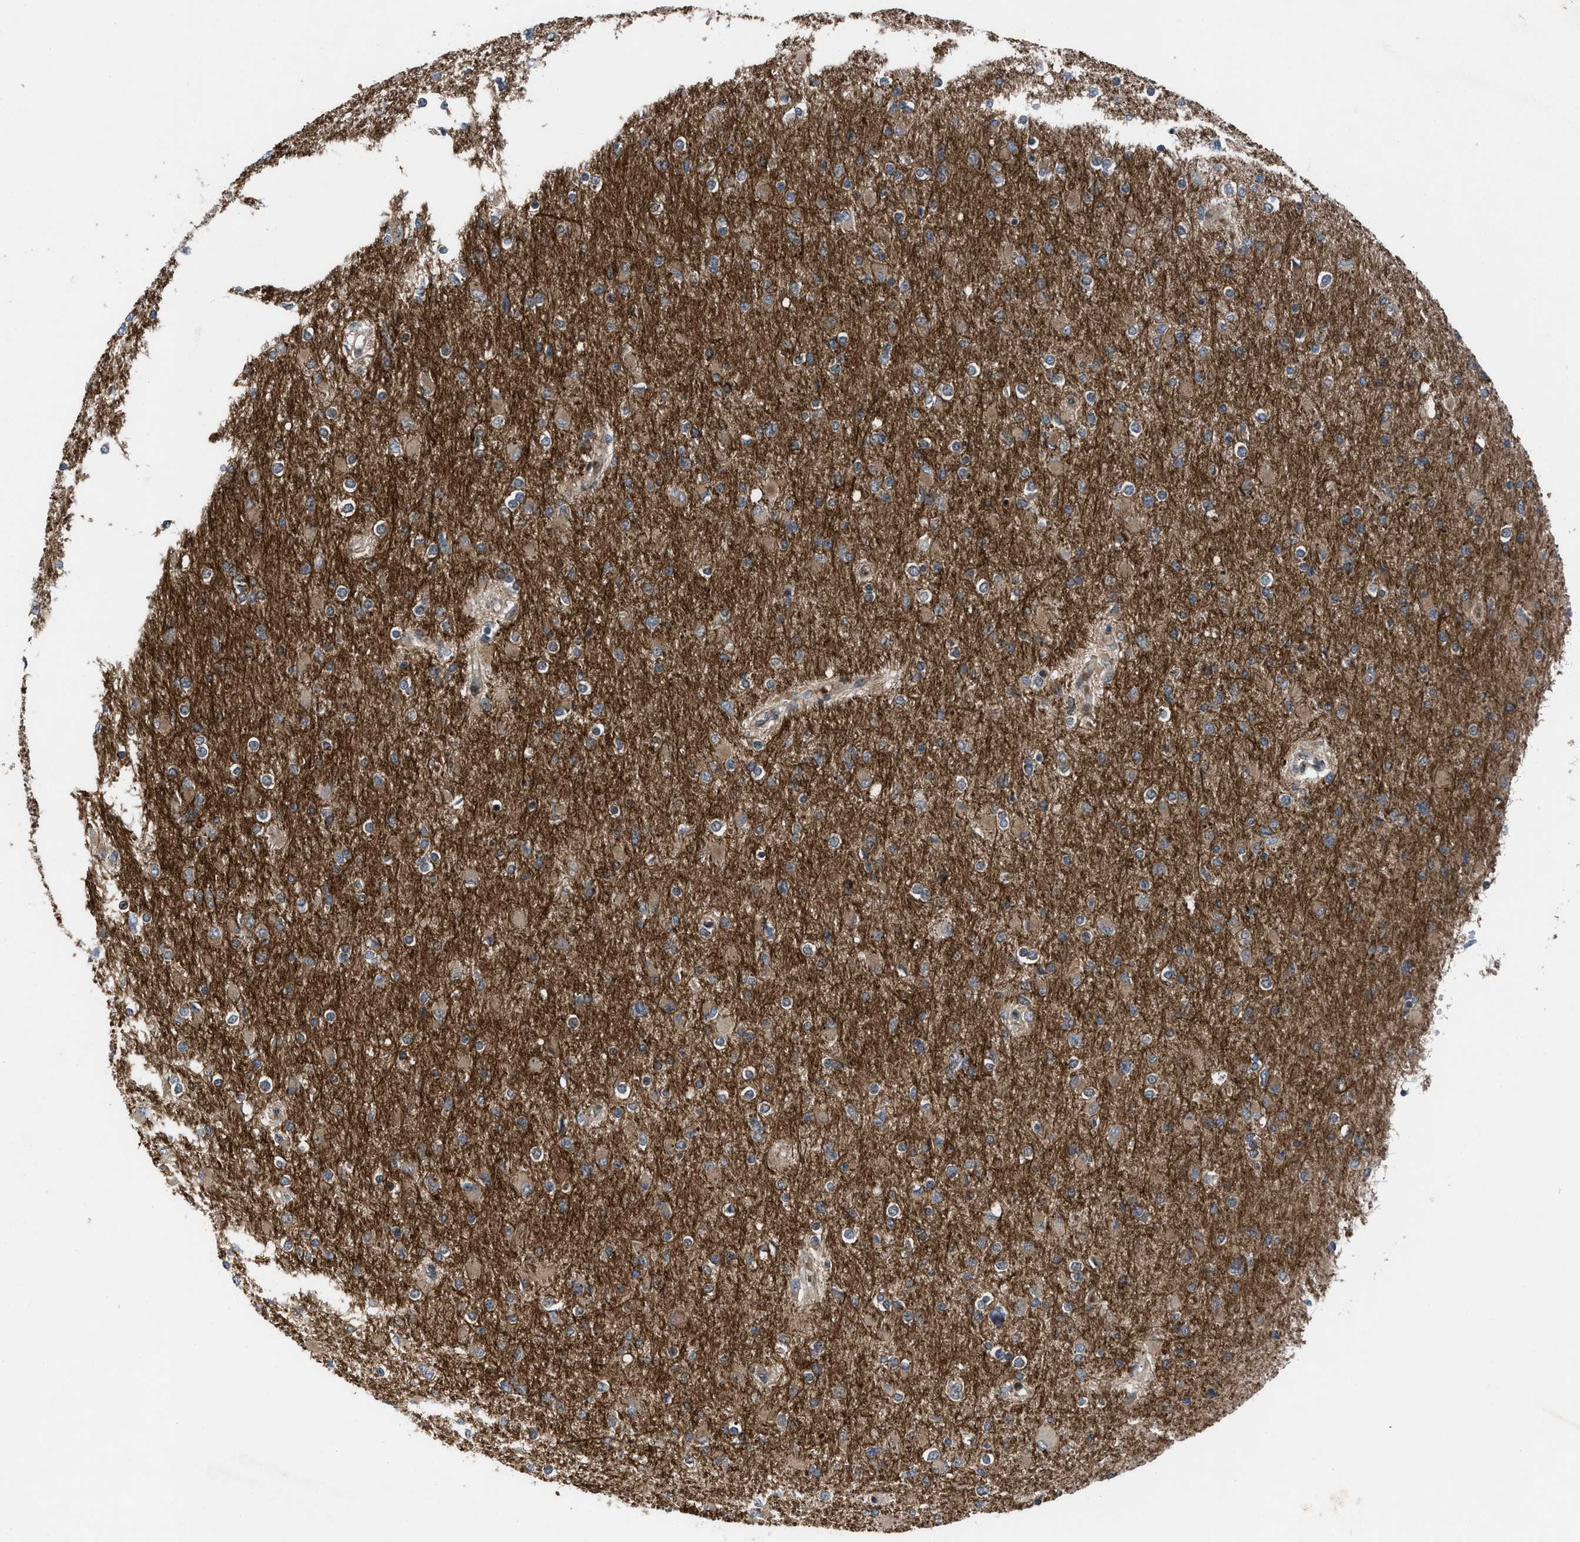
{"staining": {"intensity": "weak", "quantity": ">75%", "location": "cytoplasmic/membranous"}, "tissue": "glioma", "cell_type": "Tumor cells", "image_type": "cancer", "snomed": [{"axis": "morphology", "description": "Glioma, malignant, High grade"}, {"axis": "topography", "description": "Cerebral cortex"}], "caption": "Approximately >75% of tumor cells in high-grade glioma (malignant) exhibit weak cytoplasmic/membranous protein positivity as visualized by brown immunohistochemical staining.", "gene": "AP3M2", "patient": {"sex": "female", "age": 36}}